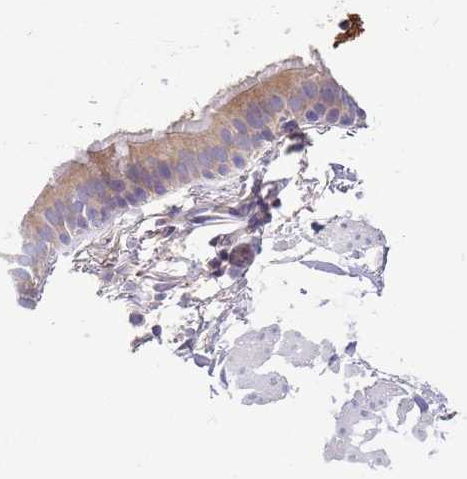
{"staining": {"intensity": "negative", "quantity": "none", "location": "none"}, "tissue": "adipose tissue", "cell_type": "Adipocytes", "image_type": "normal", "snomed": [{"axis": "morphology", "description": "Normal tissue, NOS"}, {"axis": "topography", "description": "Lymph node"}, {"axis": "topography", "description": "Bronchus"}], "caption": "There is no significant positivity in adipocytes of adipose tissue. (Stains: DAB IHC with hematoxylin counter stain, Microscopy: brightfield microscopy at high magnification).", "gene": "SCAMP5", "patient": {"sex": "male", "age": 63}}